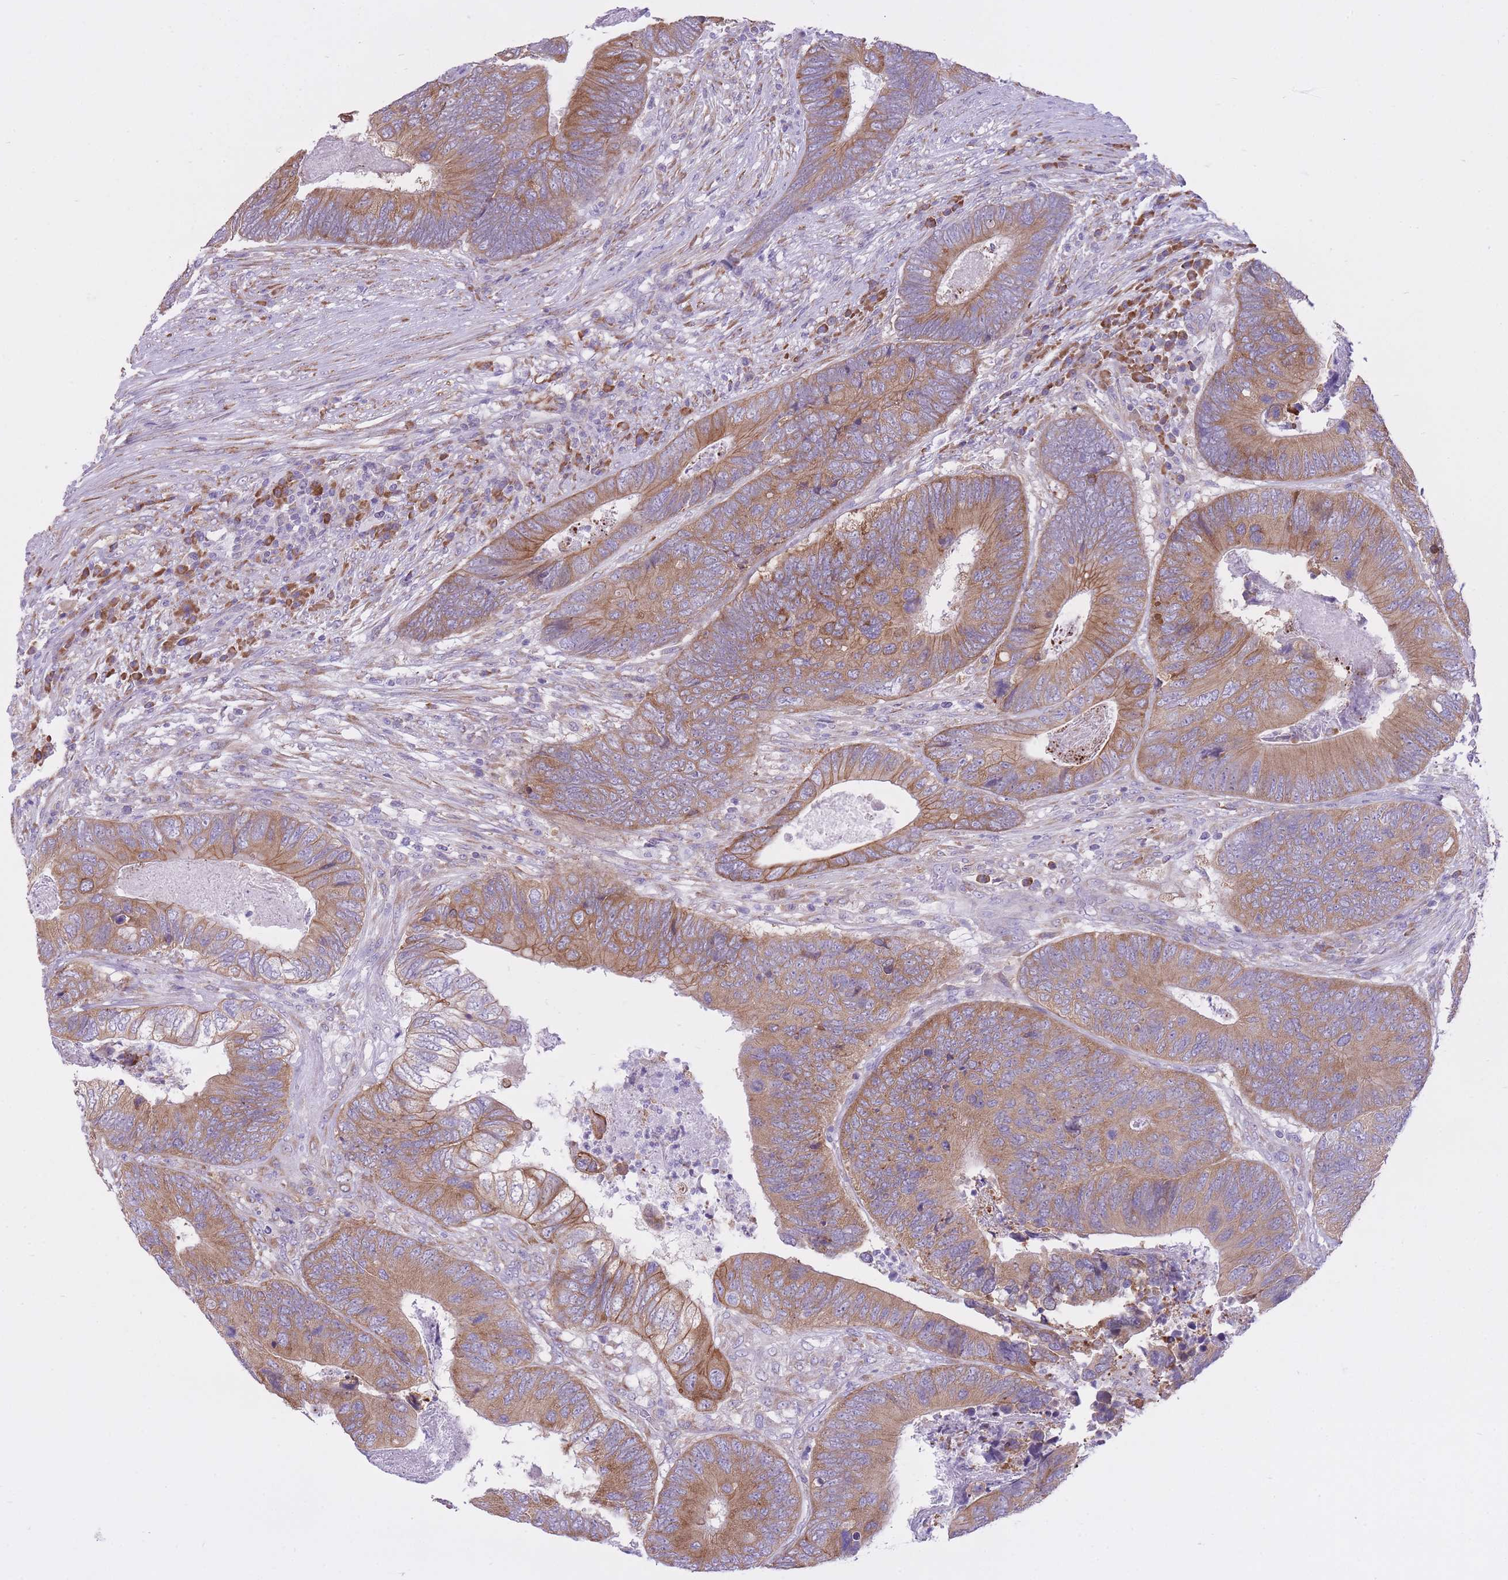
{"staining": {"intensity": "moderate", "quantity": ">75%", "location": "cytoplasmic/membranous"}, "tissue": "colorectal cancer", "cell_type": "Tumor cells", "image_type": "cancer", "snomed": [{"axis": "morphology", "description": "Adenocarcinoma, NOS"}, {"axis": "topography", "description": "Colon"}], "caption": "Immunohistochemical staining of adenocarcinoma (colorectal) demonstrates medium levels of moderate cytoplasmic/membranous protein positivity in approximately >75% of tumor cells.", "gene": "ZNF501", "patient": {"sex": "female", "age": 67}}